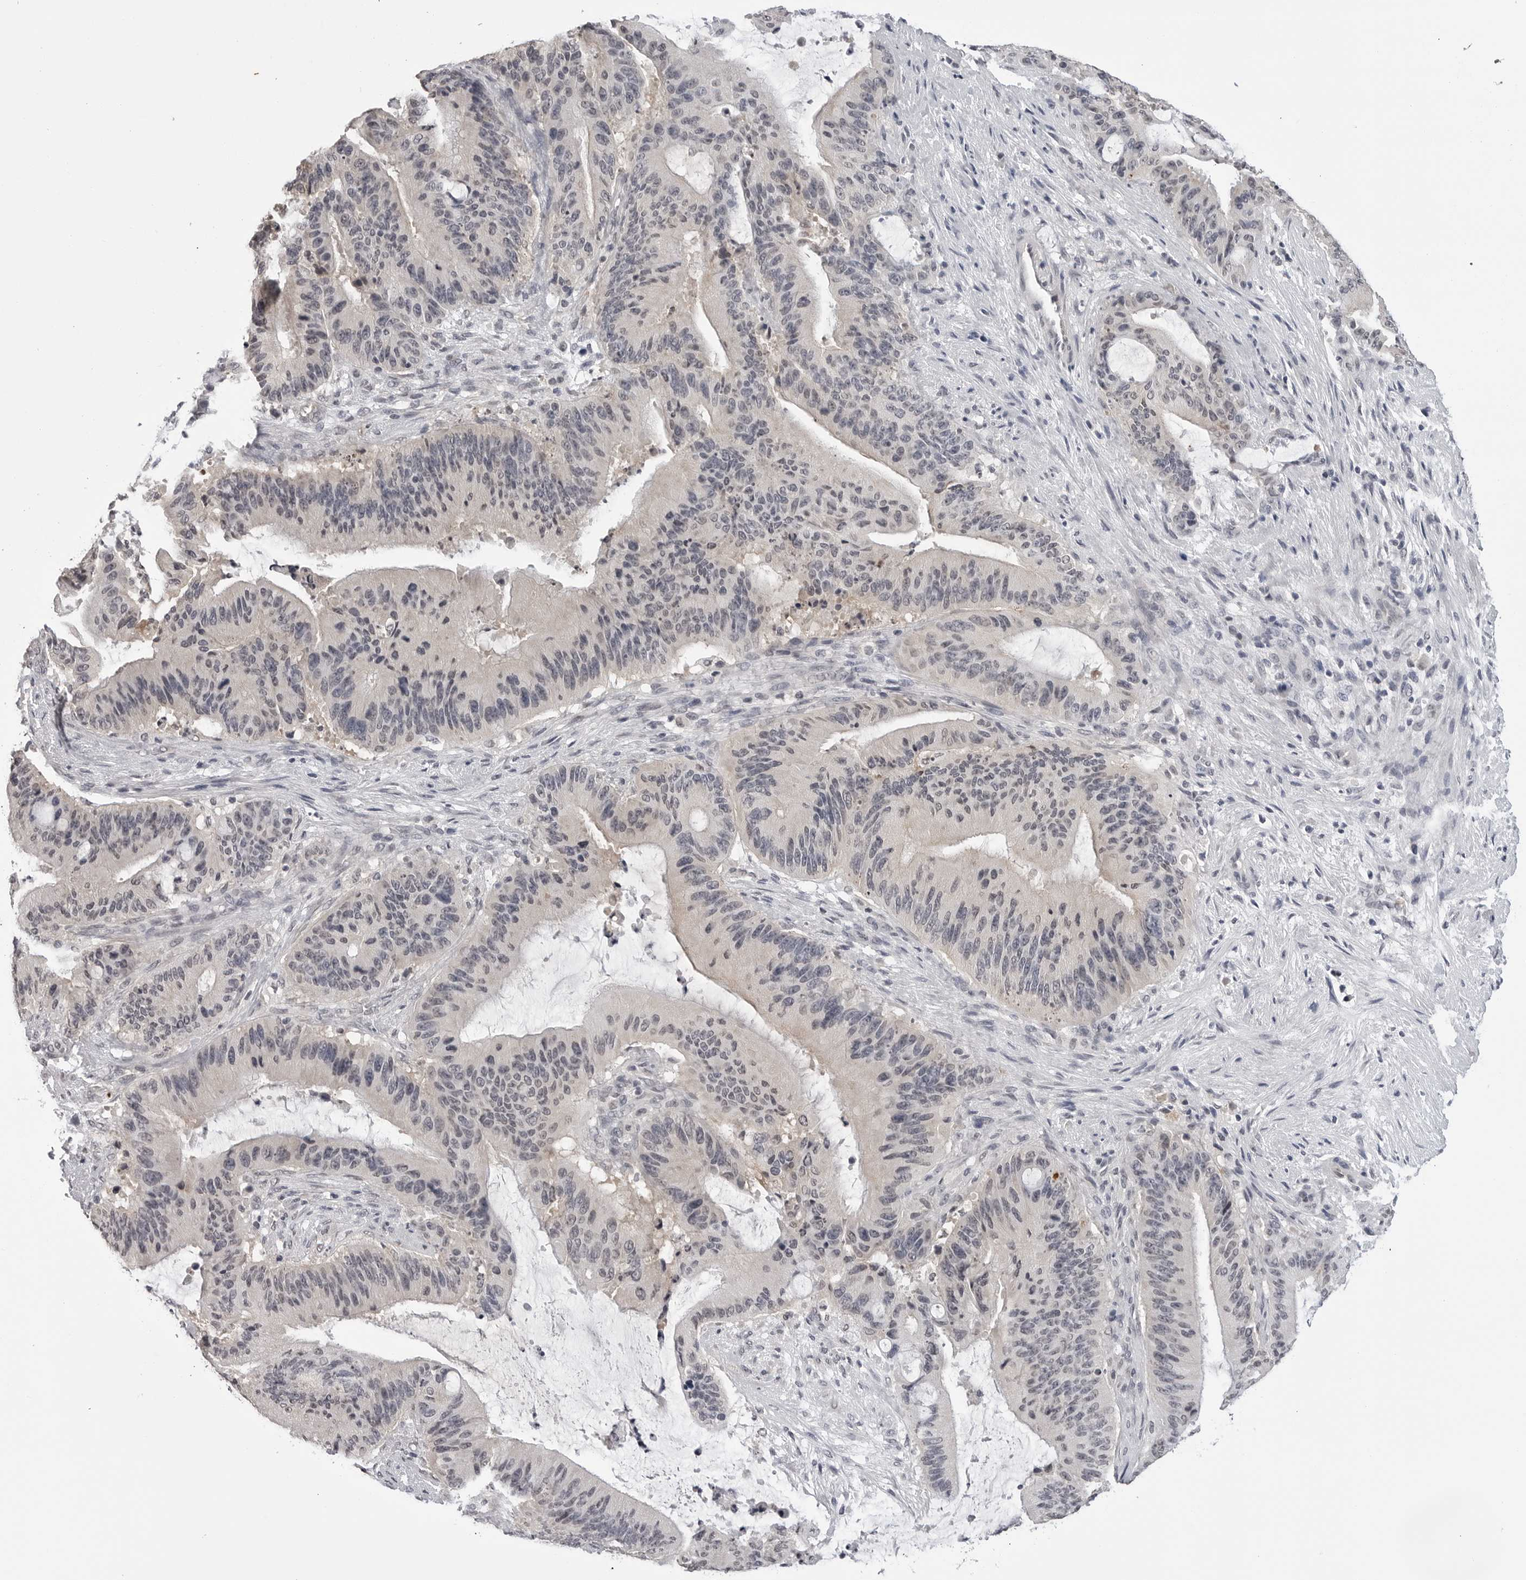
{"staining": {"intensity": "negative", "quantity": "none", "location": "none"}, "tissue": "liver cancer", "cell_type": "Tumor cells", "image_type": "cancer", "snomed": [{"axis": "morphology", "description": "Normal tissue, NOS"}, {"axis": "morphology", "description": "Cholangiocarcinoma"}, {"axis": "topography", "description": "Liver"}, {"axis": "topography", "description": "Peripheral nerve tissue"}], "caption": "DAB immunohistochemical staining of liver cancer (cholangiocarcinoma) displays no significant expression in tumor cells.", "gene": "CDK20", "patient": {"sex": "female", "age": 73}}